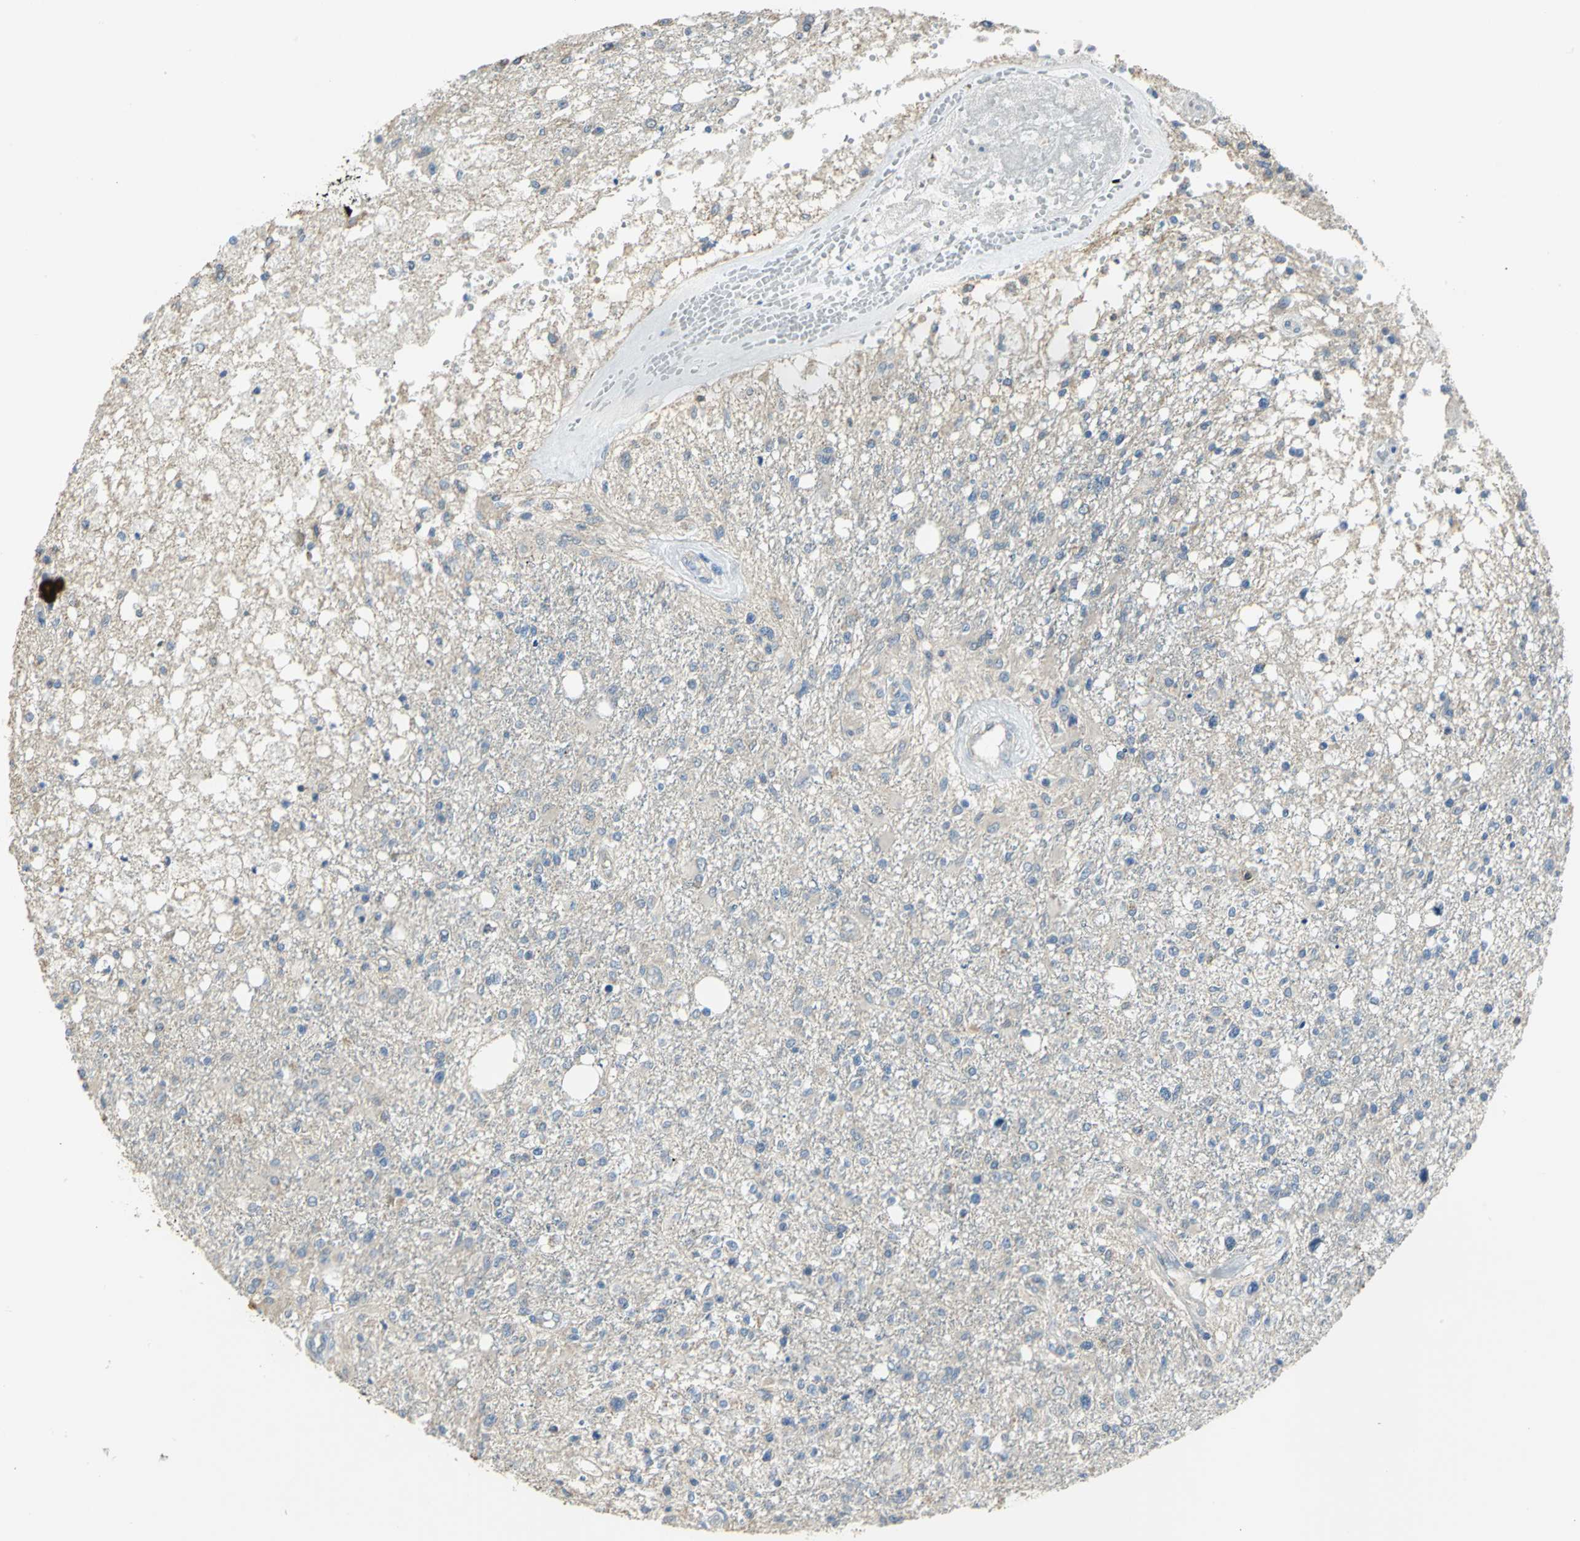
{"staining": {"intensity": "negative", "quantity": "none", "location": "none"}, "tissue": "glioma", "cell_type": "Tumor cells", "image_type": "cancer", "snomed": [{"axis": "morphology", "description": "Glioma, malignant, High grade"}, {"axis": "topography", "description": "Cerebral cortex"}], "caption": "High magnification brightfield microscopy of glioma stained with DAB (brown) and counterstained with hematoxylin (blue): tumor cells show no significant positivity.", "gene": "HTR1F", "patient": {"sex": "male", "age": 76}}